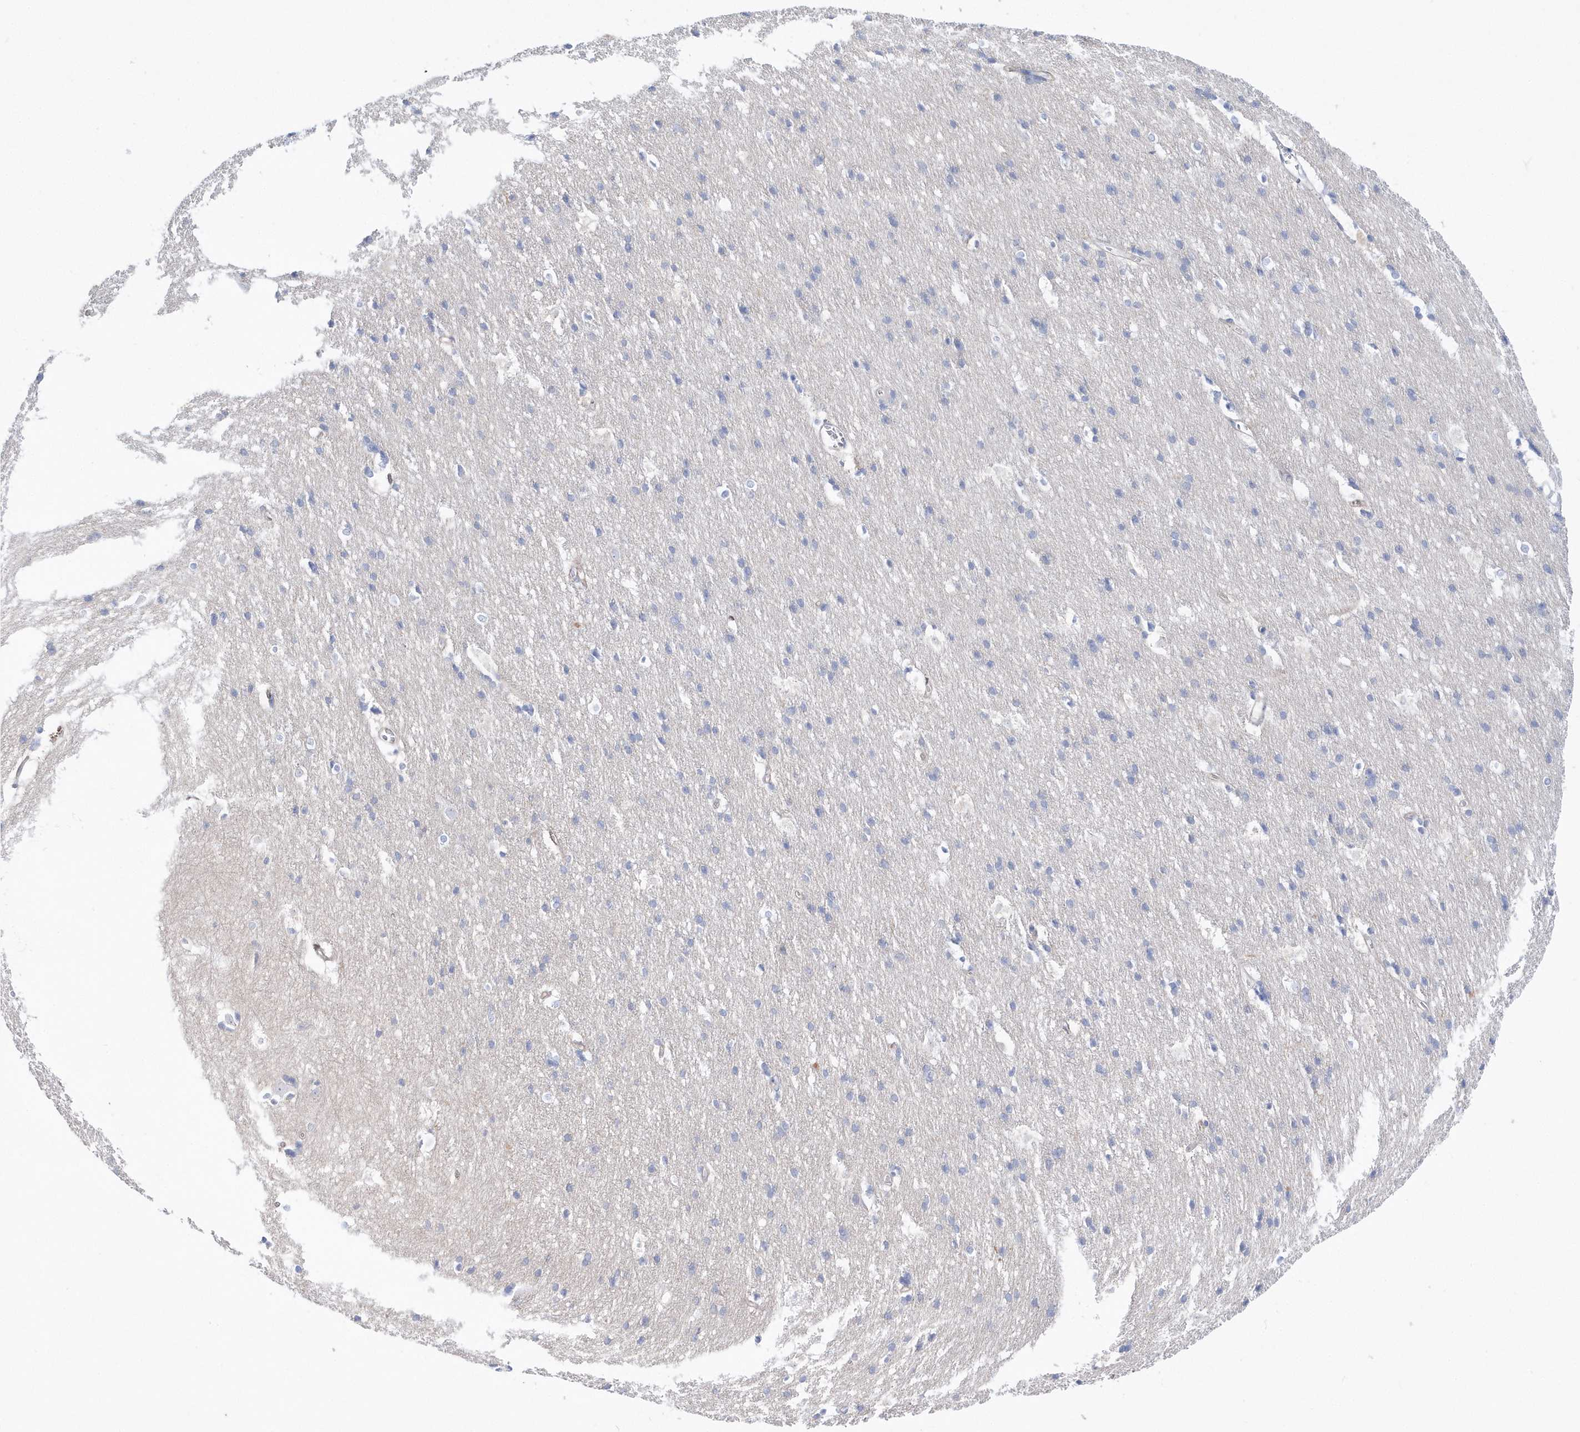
{"staining": {"intensity": "negative", "quantity": "none", "location": "none"}, "tissue": "cerebral cortex", "cell_type": "Endothelial cells", "image_type": "normal", "snomed": [{"axis": "morphology", "description": "Normal tissue, NOS"}, {"axis": "topography", "description": "Cerebral cortex"}], "caption": "This is a micrograph of immunohistochemistry staining of unremarkable cerebral cortex, which shows no positivity in endothelial cells.", "gene": "TMCO6", "patient": {"sex": "male", "age": 54}}